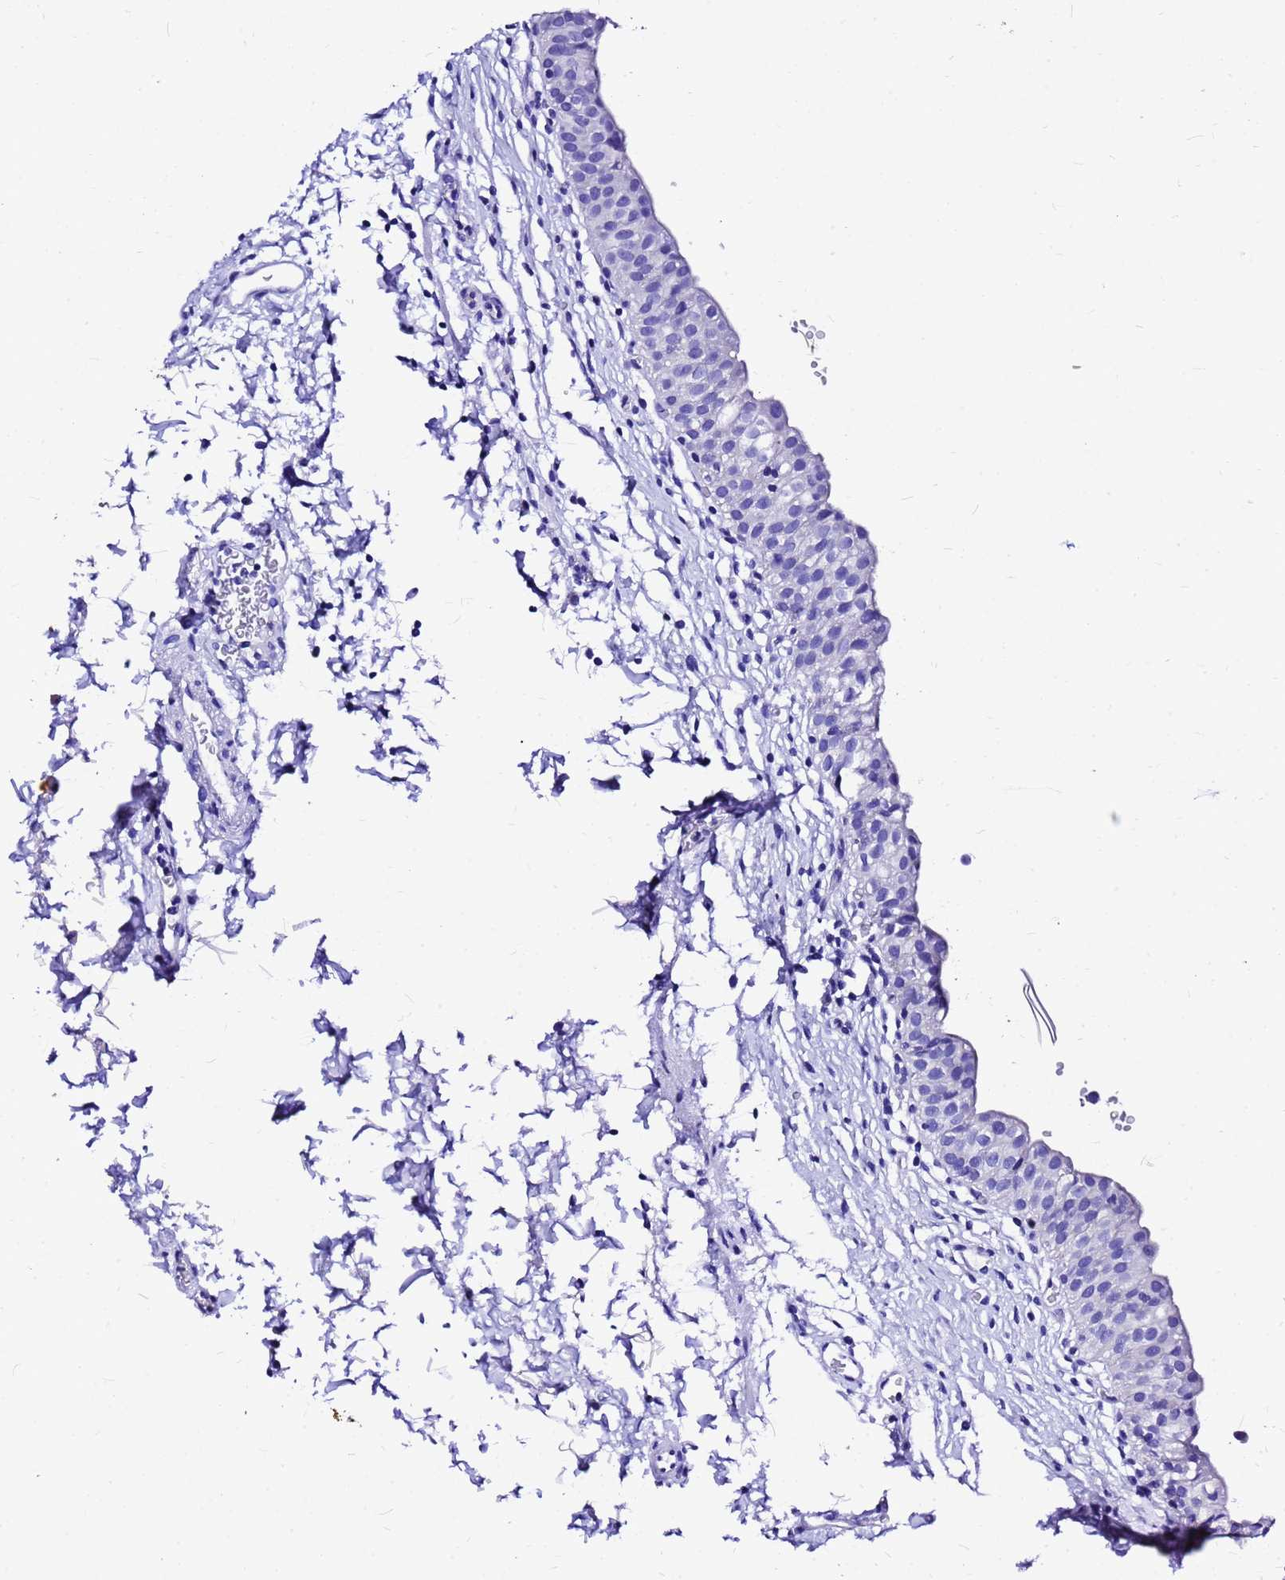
{"staining": {"intensity": "negative", "quantity": "none", "location": "none"}, "tissue": "urinary bladder", "cell_type": "Urothelial cells", "image_type": "normal", "snomed": [{"axis": "morphology", "description": "Normal tissue, NOS"}, {"axis": "topography", "description": "Urinary bladder"}, {"axis": "topography", "description": "Peripheral nerve tissue"}], "caption": "Urothelial cells show no significant protein staining in benign urinary bladder. (Stains: DAB (3,3'-diaminobenzidine) IHC with hematoxylin counter stain, Microscopy: brightfield microscopy at high magnification).", "gene": "HERC4", "patient": {"sex": "male", "age": 55}}